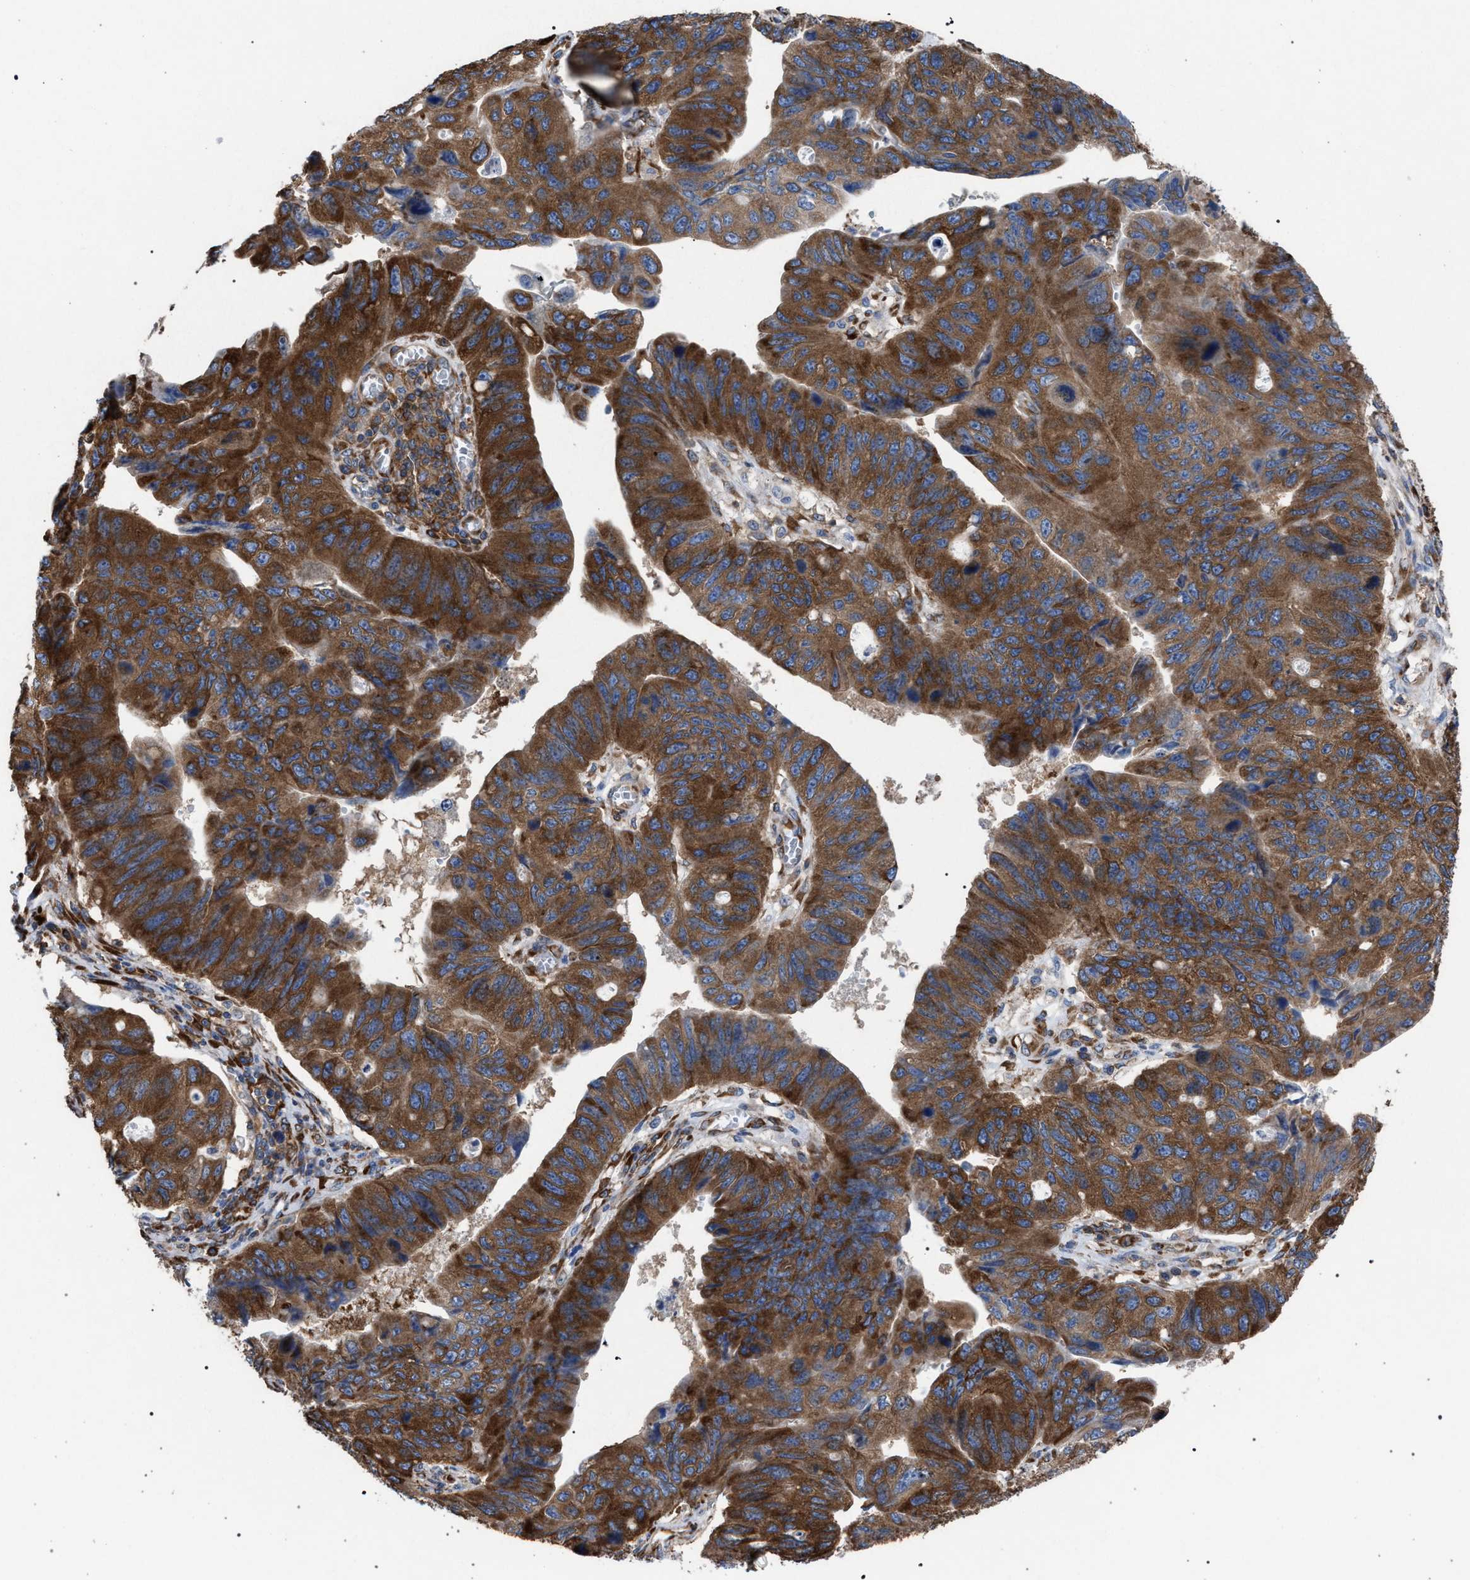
{"staining": {"intensity": "strong", "quantity": ">75%", "location": "cytoplasmic/membranous"}, "tissue": "stomach cancer", "cell_type": "Tumor cells", "image_type": "cancer", "snomed": [{"axis": "morphology", "description": "Adenocarcinoma, NOS"}, {"axis": "topography", "description": "Stomach"}], "caption": "Protein staining of stomach adenocarcinoma tissue displays strong cytoplasmic/membranous positivity in approximately >75% of tumor cells.", "gene": "CDR2L", "patient": {"sex": "male", "age": 59}}